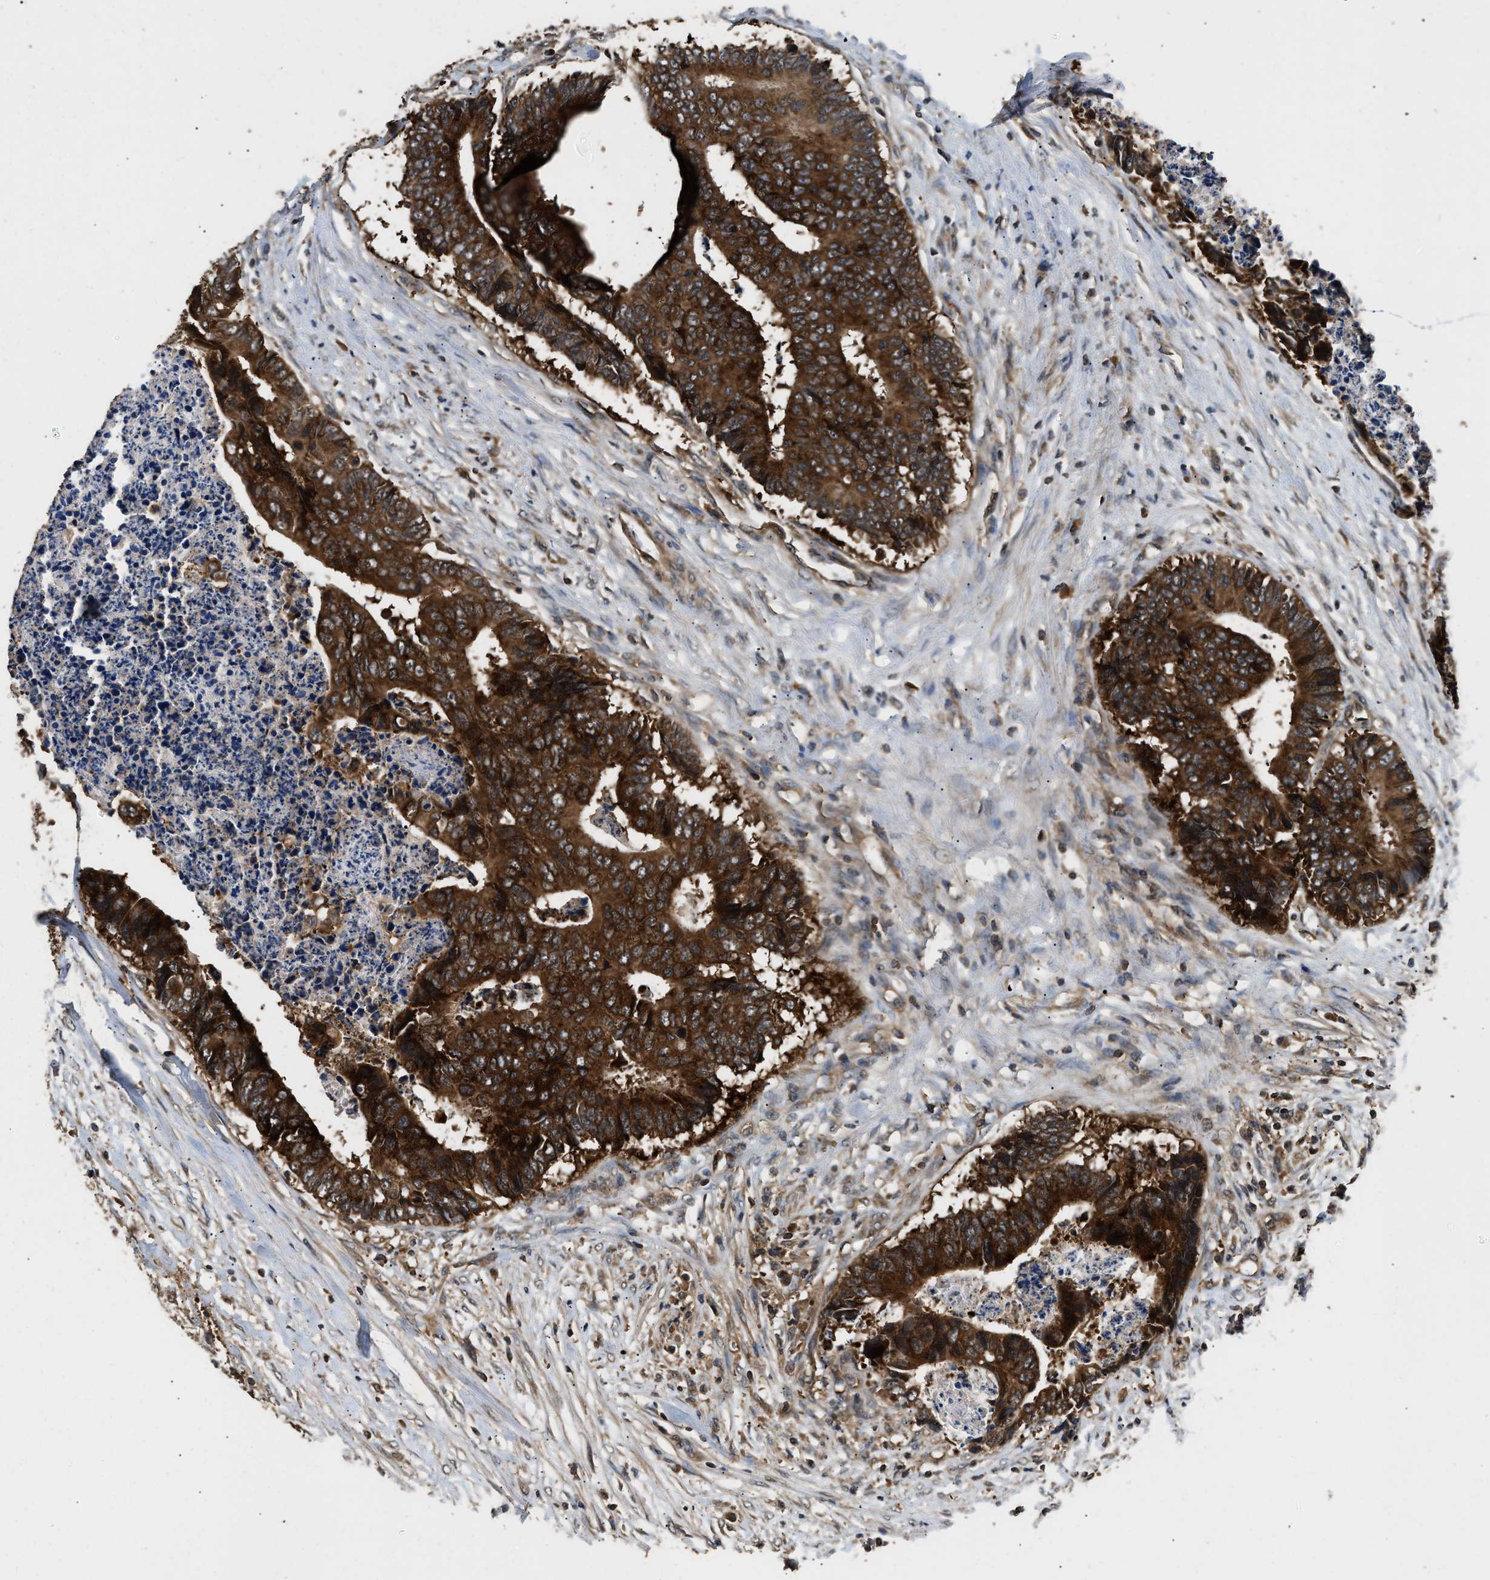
{"staining": {"intensity": "strong", "quantity": ">75%", "location": "cytoplasmic/membranous"}, "tissue": "colorectal cancer", "cell_type": "Tumor cells", "image_type": "cancer", "snomed": [{"axis": "morphology", "description": "Adenocarcinoma, NOS"}, {"axis": "topography", "description": "Rectum"}], "caption": "Immunohistochemistry histopathology image of neoplastic tissue: human colorectal adenocarcinoma stained using IHC demonstrates high levels of strong protein expression localized specifically in the cytoplasmic/membranous of tumor cells, appearing as a cytoplasmic/membranous brown color.", "gene": "DNAJC2", "patient": {"sex": "male", "age": 84}}